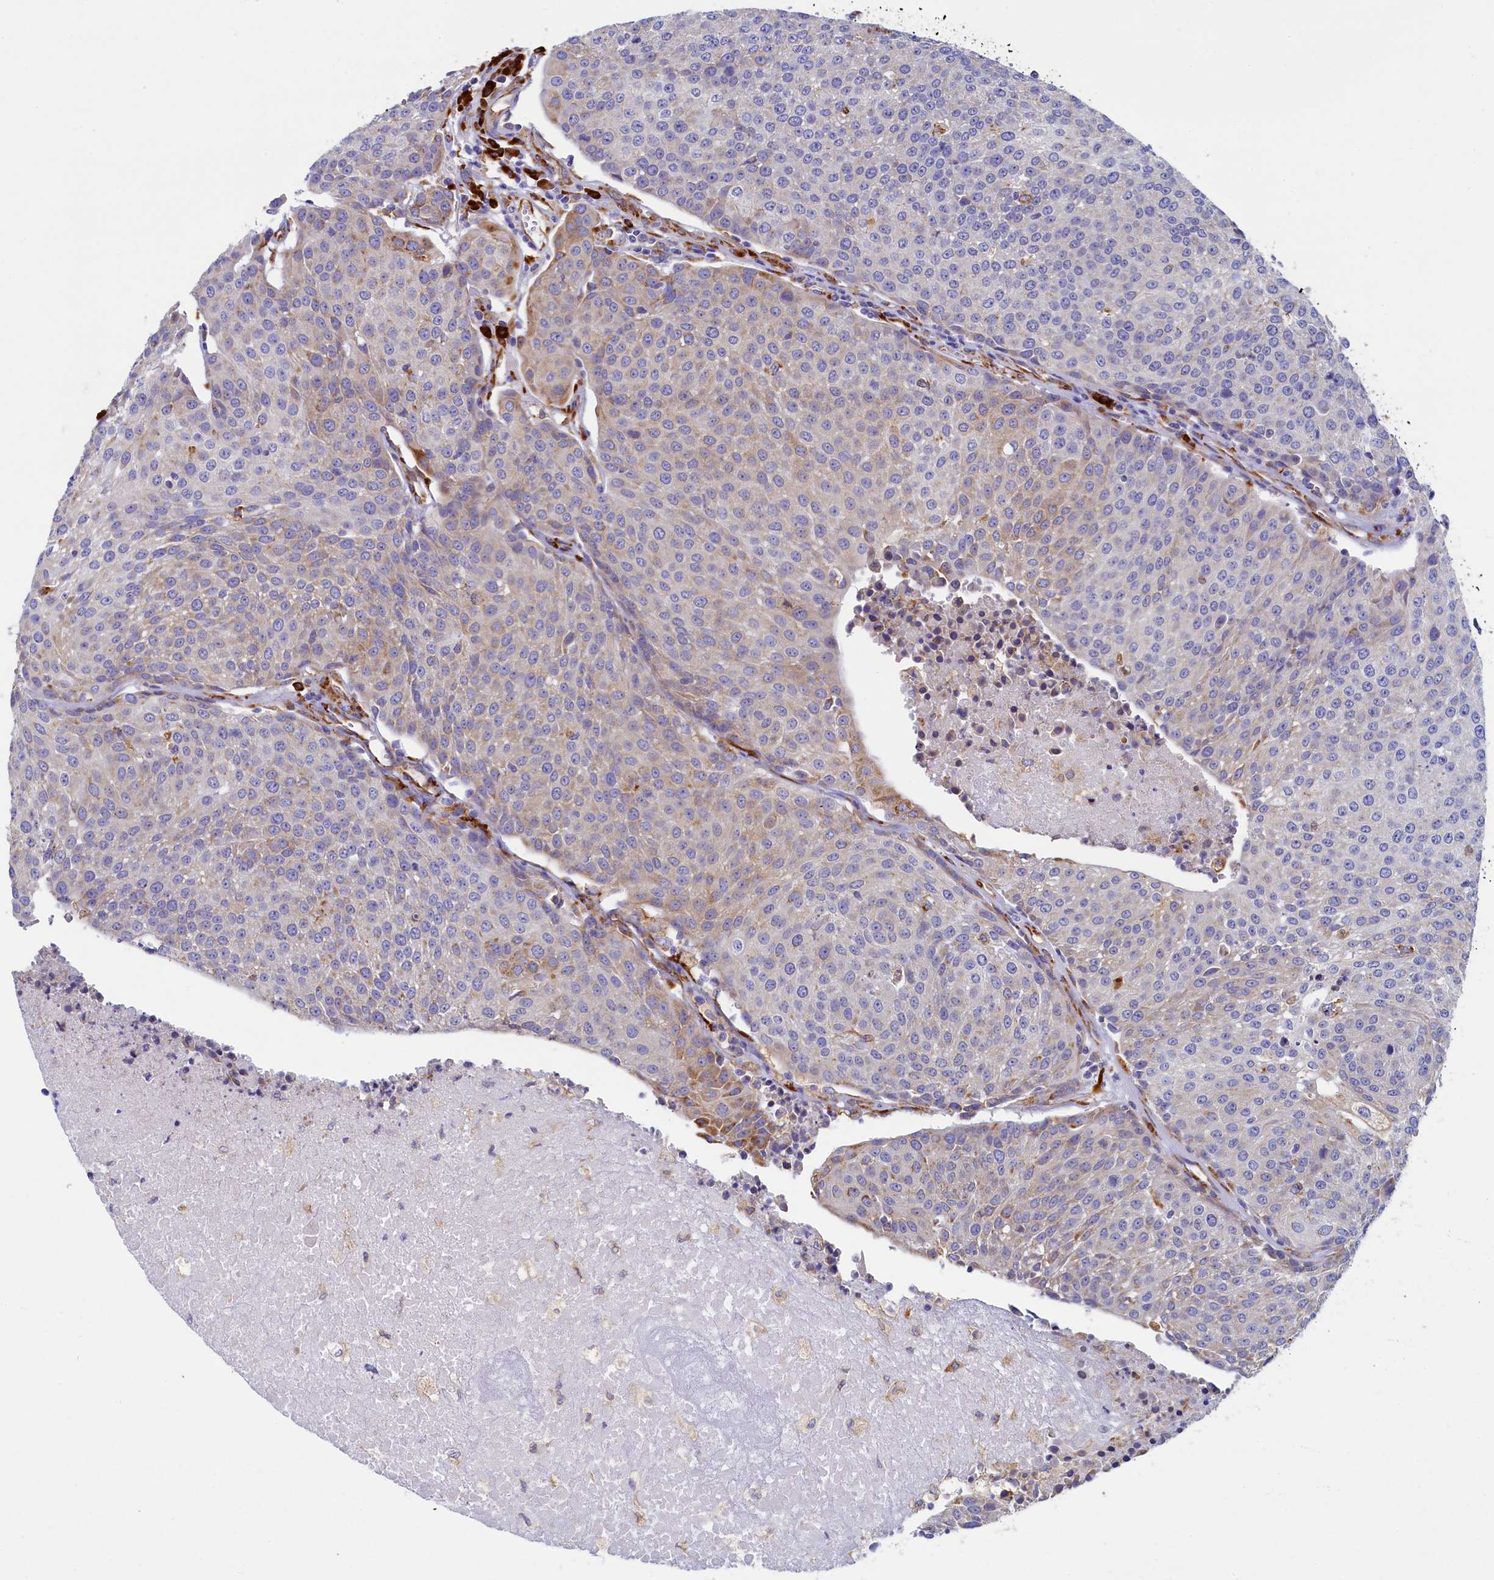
{"staining": {"intensity": "moderate", "quantity": "<25%", "location": "cytoplasmic/membranous"}, "tissue": "urothelial cancer", "cell_type": "Tumor cells", "image_type": "cancer", "snomed": [{"axis": "morphology", "description": "Urothelial carcinoma, High grade"}, {"axis": "topography", "description": "Urinary bladder"}], "caption": "Tumor cells exhibit low levels of moderate cytoplasmic/membranous expression in approximately <25% of cells in urothelial cancer.", "gene": "TMEM18", "patient": {"sex": "female", "age": 85}}